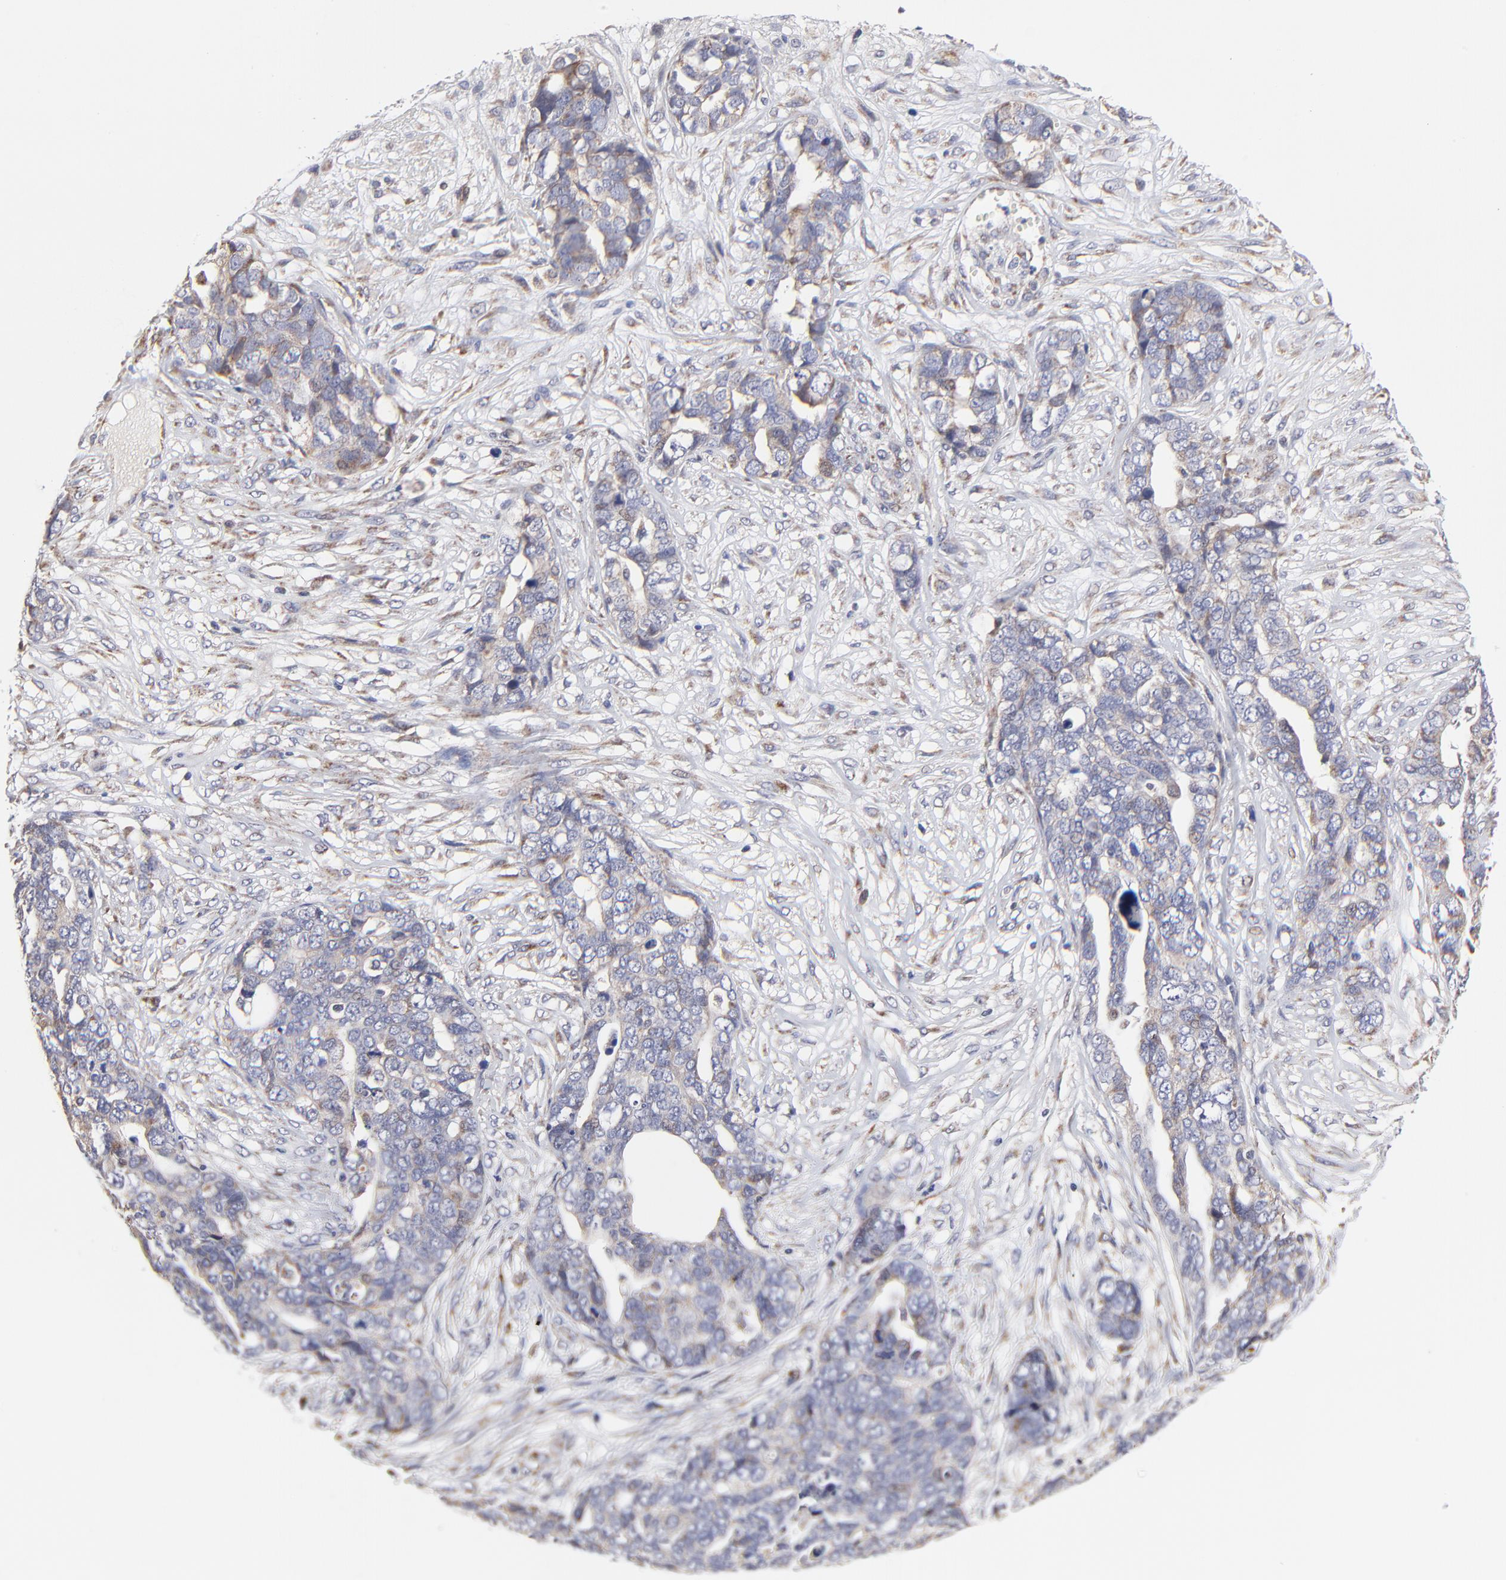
{"staining": {"intensity": "weak", "quantity": "25%-75%", "location": "cytoplasmic/membranous"}, "tissue": "ovarian cancer", "cell_type": "Tumor cells", "image_type": "cancer", "snomed": [{"axis": "morphology", "description": "Normal tissue, NOS"}, {"axis": "morphology", "description": "Cystadenocarcinoma, serous, NOS"}, {"axis": "topography", "description": "Fallopian tube"}, {"axis": "topography", "description": "Ovary"}], "caption": "Immunohistochemical staining of ovarian cancer (serous cystadenocarcinoma) displays weak cytoplasmic/membranous protein staining in about 25%-75% of tumor cells.", "gene": "FBXL12", "patient": {"sex": "female", "age": 56}}